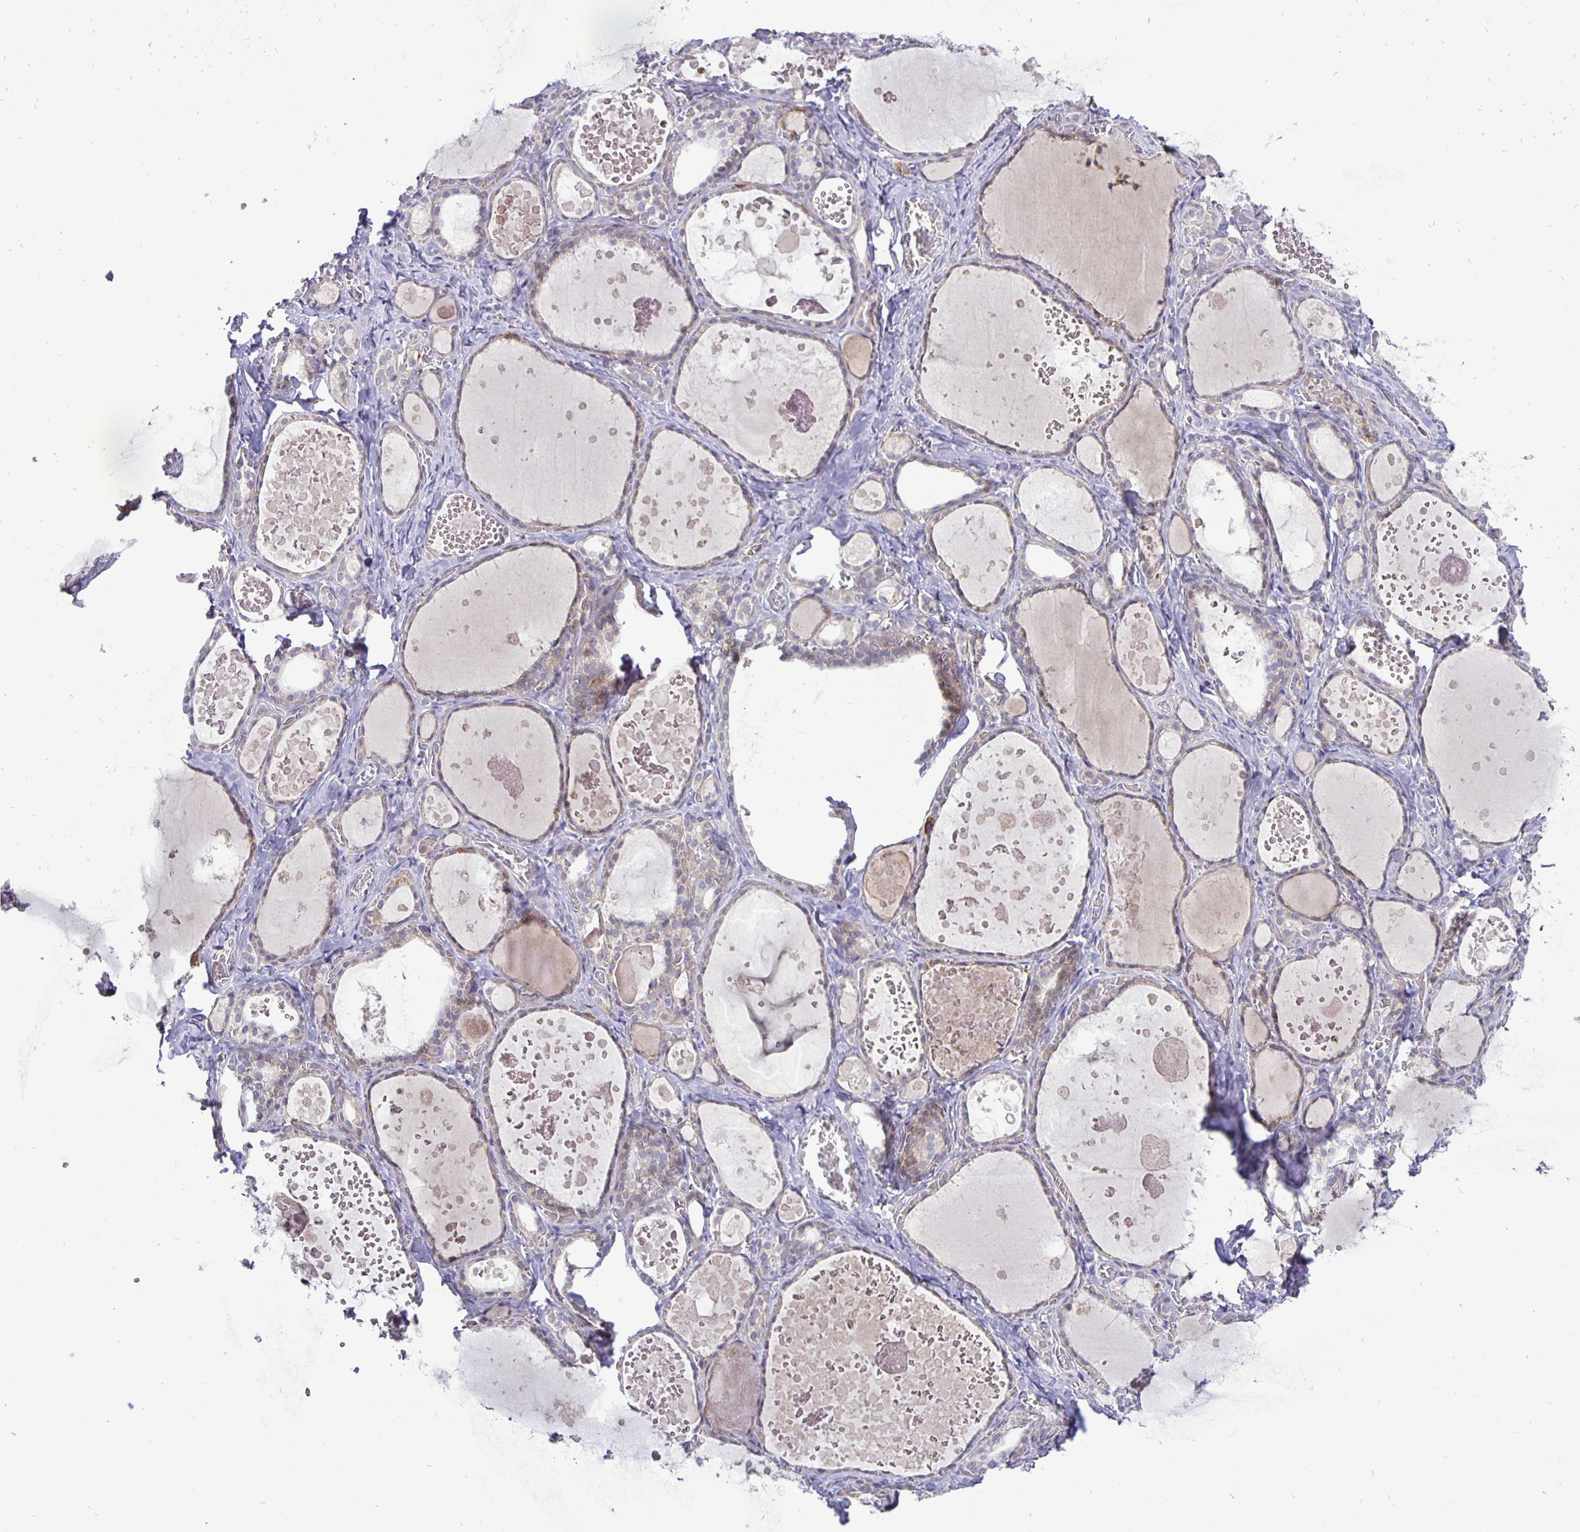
{"staining": {"intensity": "weak", "quantity": "25%-75%", "location": "cytoplasmic/membranous,nuclear"}, "tissue": "thyroid gland", "cell_type": "Glandular cells", "image_type": "normal", "snomed": [{"axis": "morphology", "description": "Normal tissue, NOS"}, {"axis": "topography", "description": "Thyroid gland"}], "caption": "Approximately 25%-75% of glandular cells in unremarkable thyroid gland demonstrate weak cytoplasmic/membranous,nuclear protein positivity as visualized by brown immunohistochemical staining.", "gene": "ERBB2", "patient": {"sex": "female", "age": 56}}